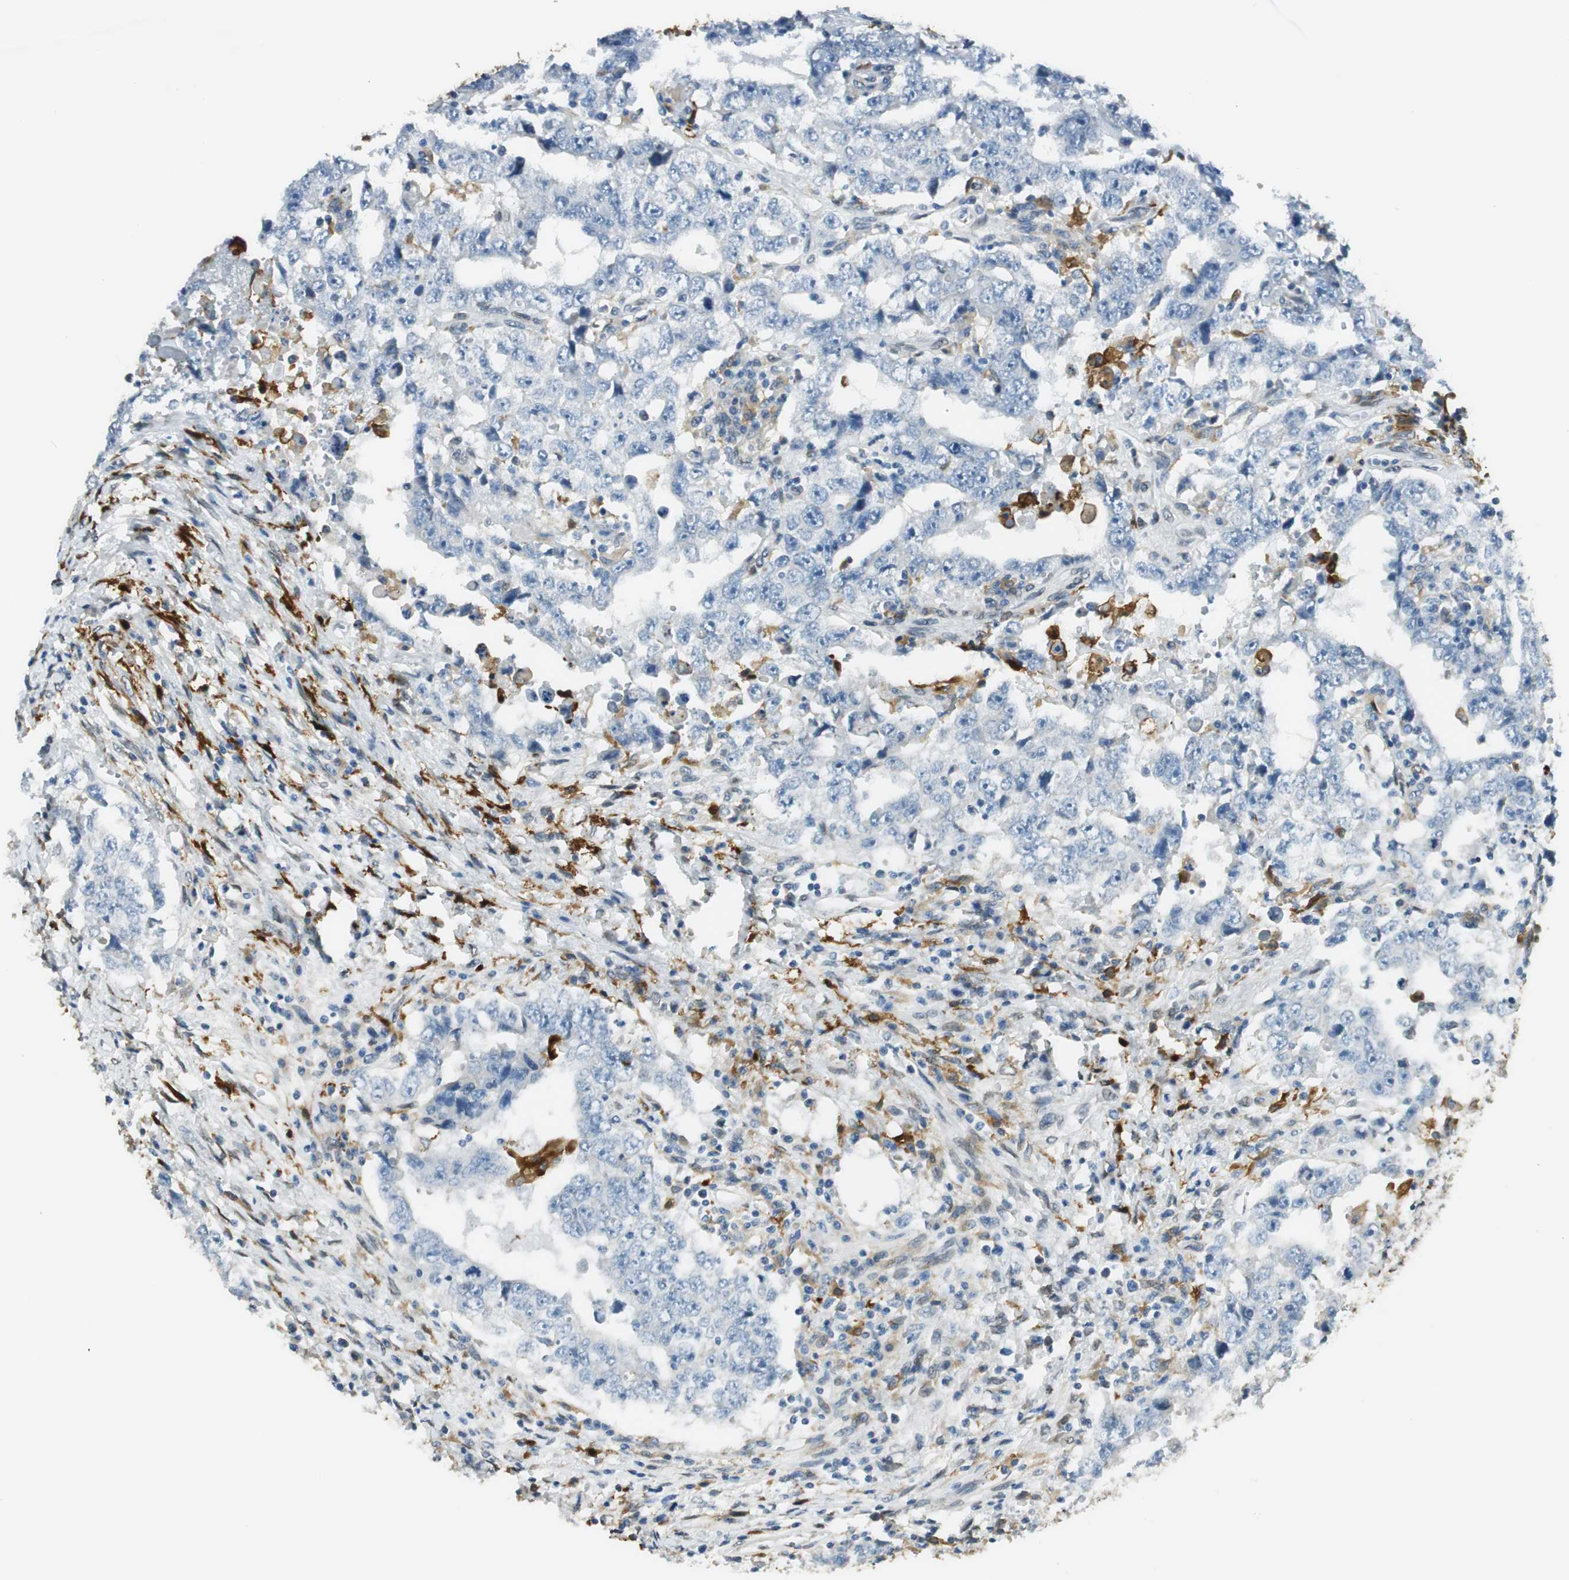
{"staining": {"intensity": "negative", "quantity": "none", "location": "none"}, "tissue": "testis cancer", "cell_type": "Tumor cells", "image_type": "cancer", "snomed": [{"axis": "morphology", "description": "Carcinoma, Embryonal, NOS"}, {"axis": "topography", "description": "Testis"}], "caption": "Histopathology image shows no protein staining in tumor cells of embryonal carcinoma (testis) tissue.", "gene": "TMEM260", "patient": {"sex": "male", "age": 26}}